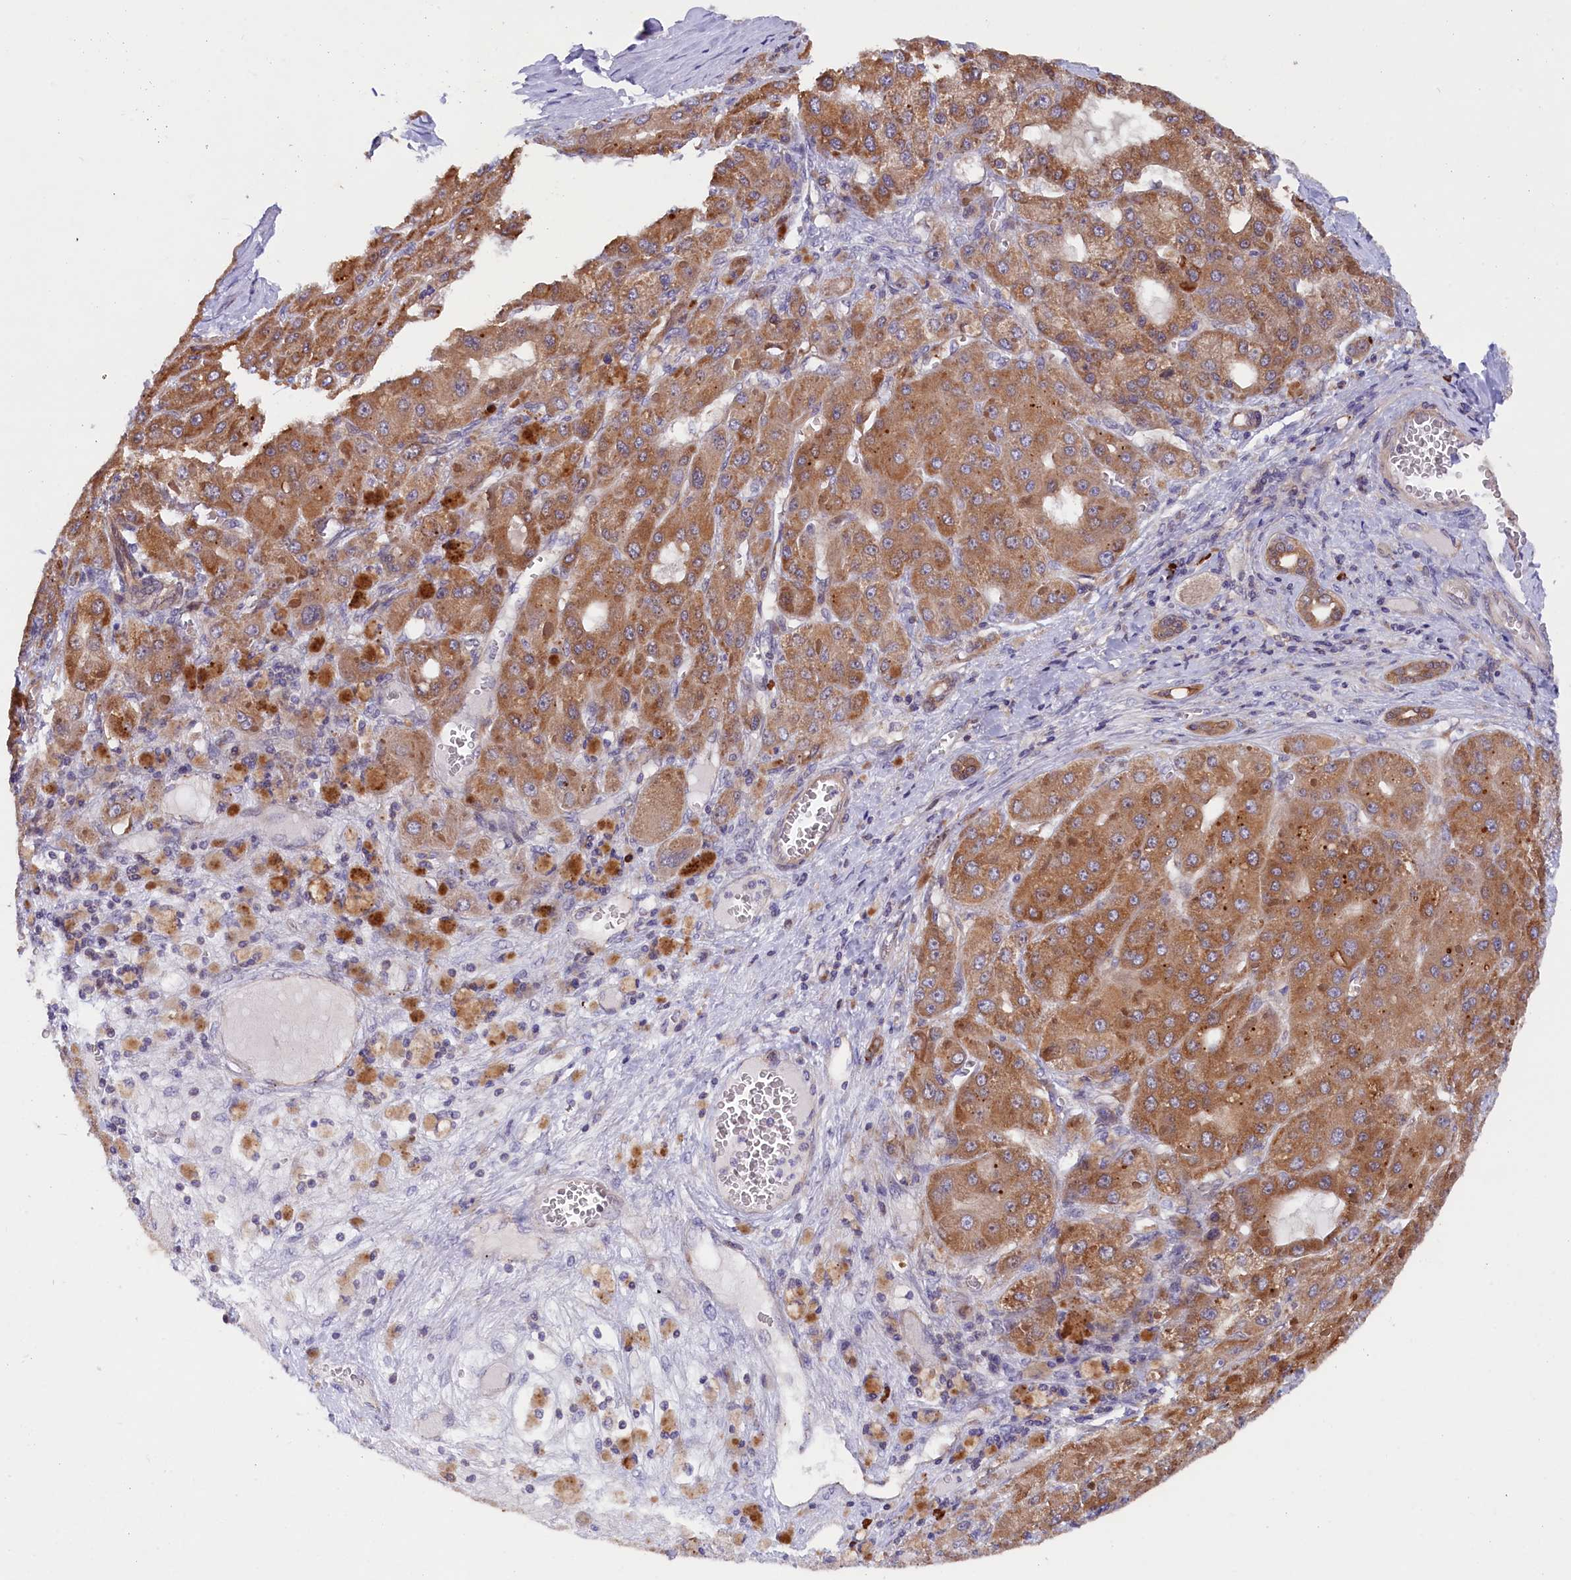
{"staining": {"intensity": "moderate", "quantity": ">75%", "location": "cytoplasmic/membranous"}, "tissue": "liver cancer", "cell_type": "Tumor cells", "image_type": "cancer", "snomed": [{"axis": "morphology", "description": "Carcinoma, Hepatocellular, NOS"}, {"axis": "topography", "description": "Liver"}], "caption": "Liver hepatocellular carcinoma stained with a protein marker shows moderate staining in tumor cells.", "gene": "JPT2", "patient": {"sex": "female", "age": 73}}